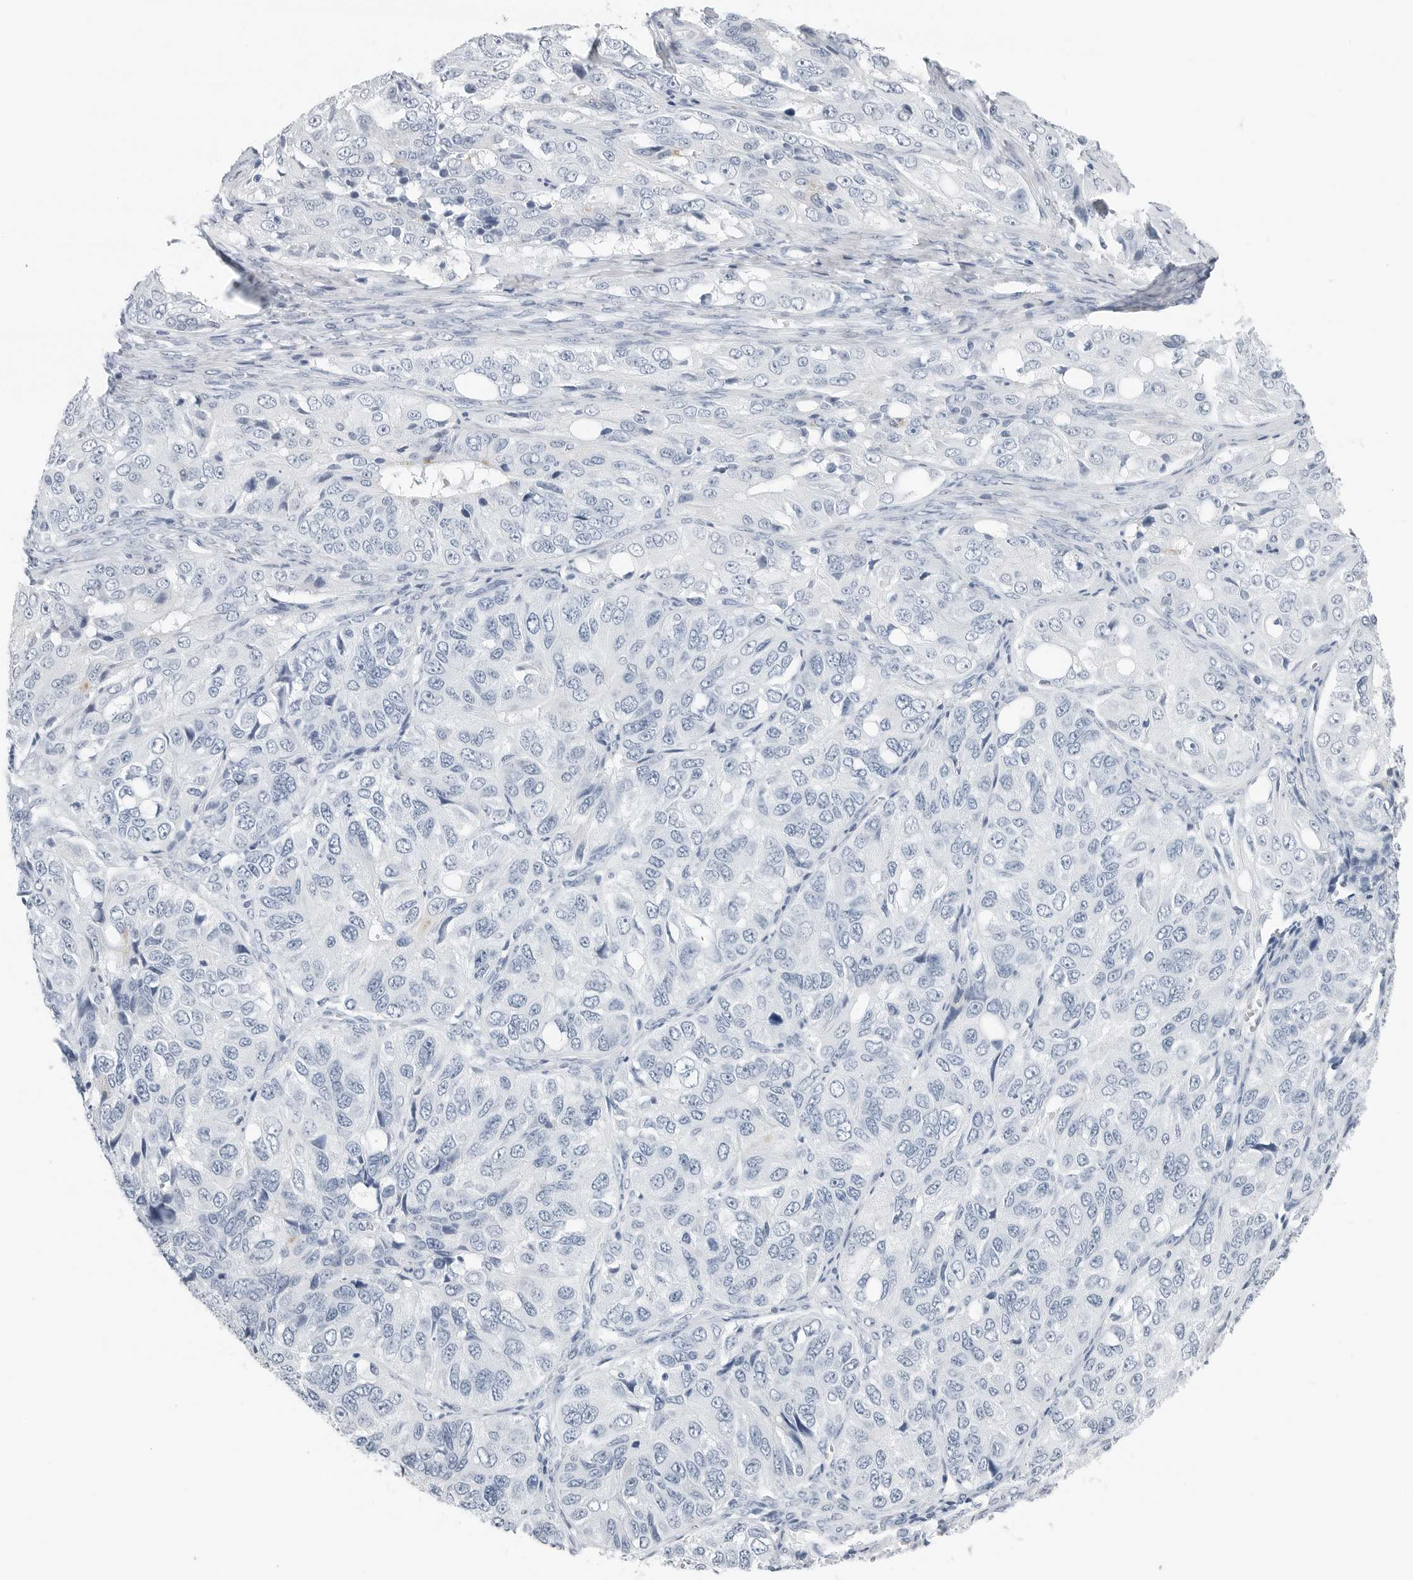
{"staining": {"intensity": "negative", "quantity": "none", "location": "none"}, "tissue": "ovarian cancer", "cell_type": "Tumor cells", "image_type": "cancer", "snomed": [{"axis": "morphology", "description": "Carcinoma, endometroid"}, {"axis": "topography", "description": "Ovary"}], "caption": "High power microscopy micrograph of an IHC histopathology image of endometroid carcinoma (ovarian), revealing no significant staining in tumor cells.", "gene": "SLPI", "patient": {"sex": "female", "age": 51}}